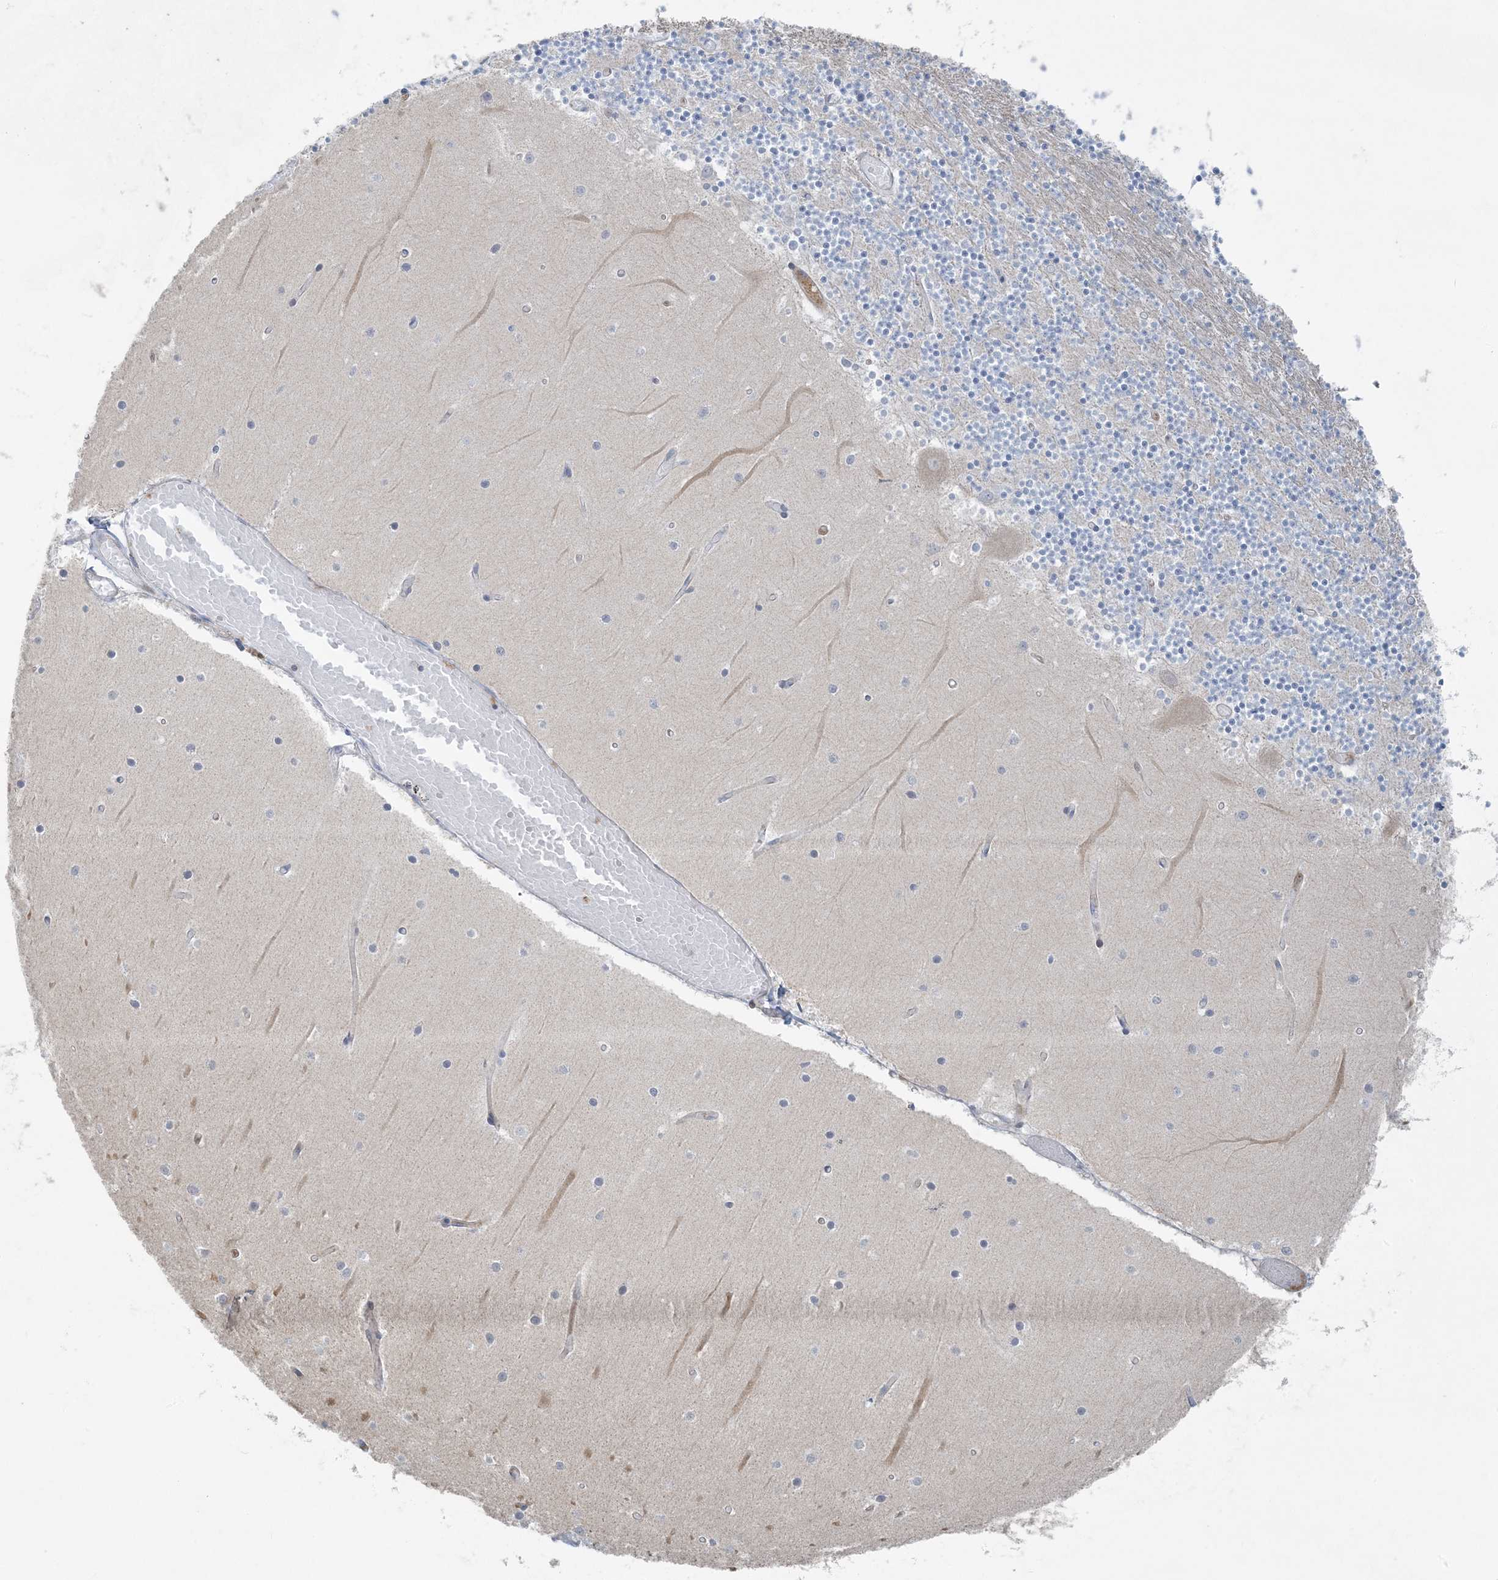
{"staining": {"intensity": "moderate", "quantity": "<25%", "location": "cytoplasmic/membranous"}, "tissue": "cerebellum", "cell_type": "Cells in granular layer", "image_type": "normal", "snomed": [{"axis": "morphology", "description": "Normal tissue, NOS"}, {"axis": "topography", "description": "Cerebellum"}], "caption": "Protein expression analysis of normal cerebellum shows moderate cytoplasmic/membranous expression in approximately <25% of cells in granular layer. The protein is shown in brown color, while the nuclei are stained blue.", "gene": "PIK3R4", "patient": {"sex": "female", "age": 28}}